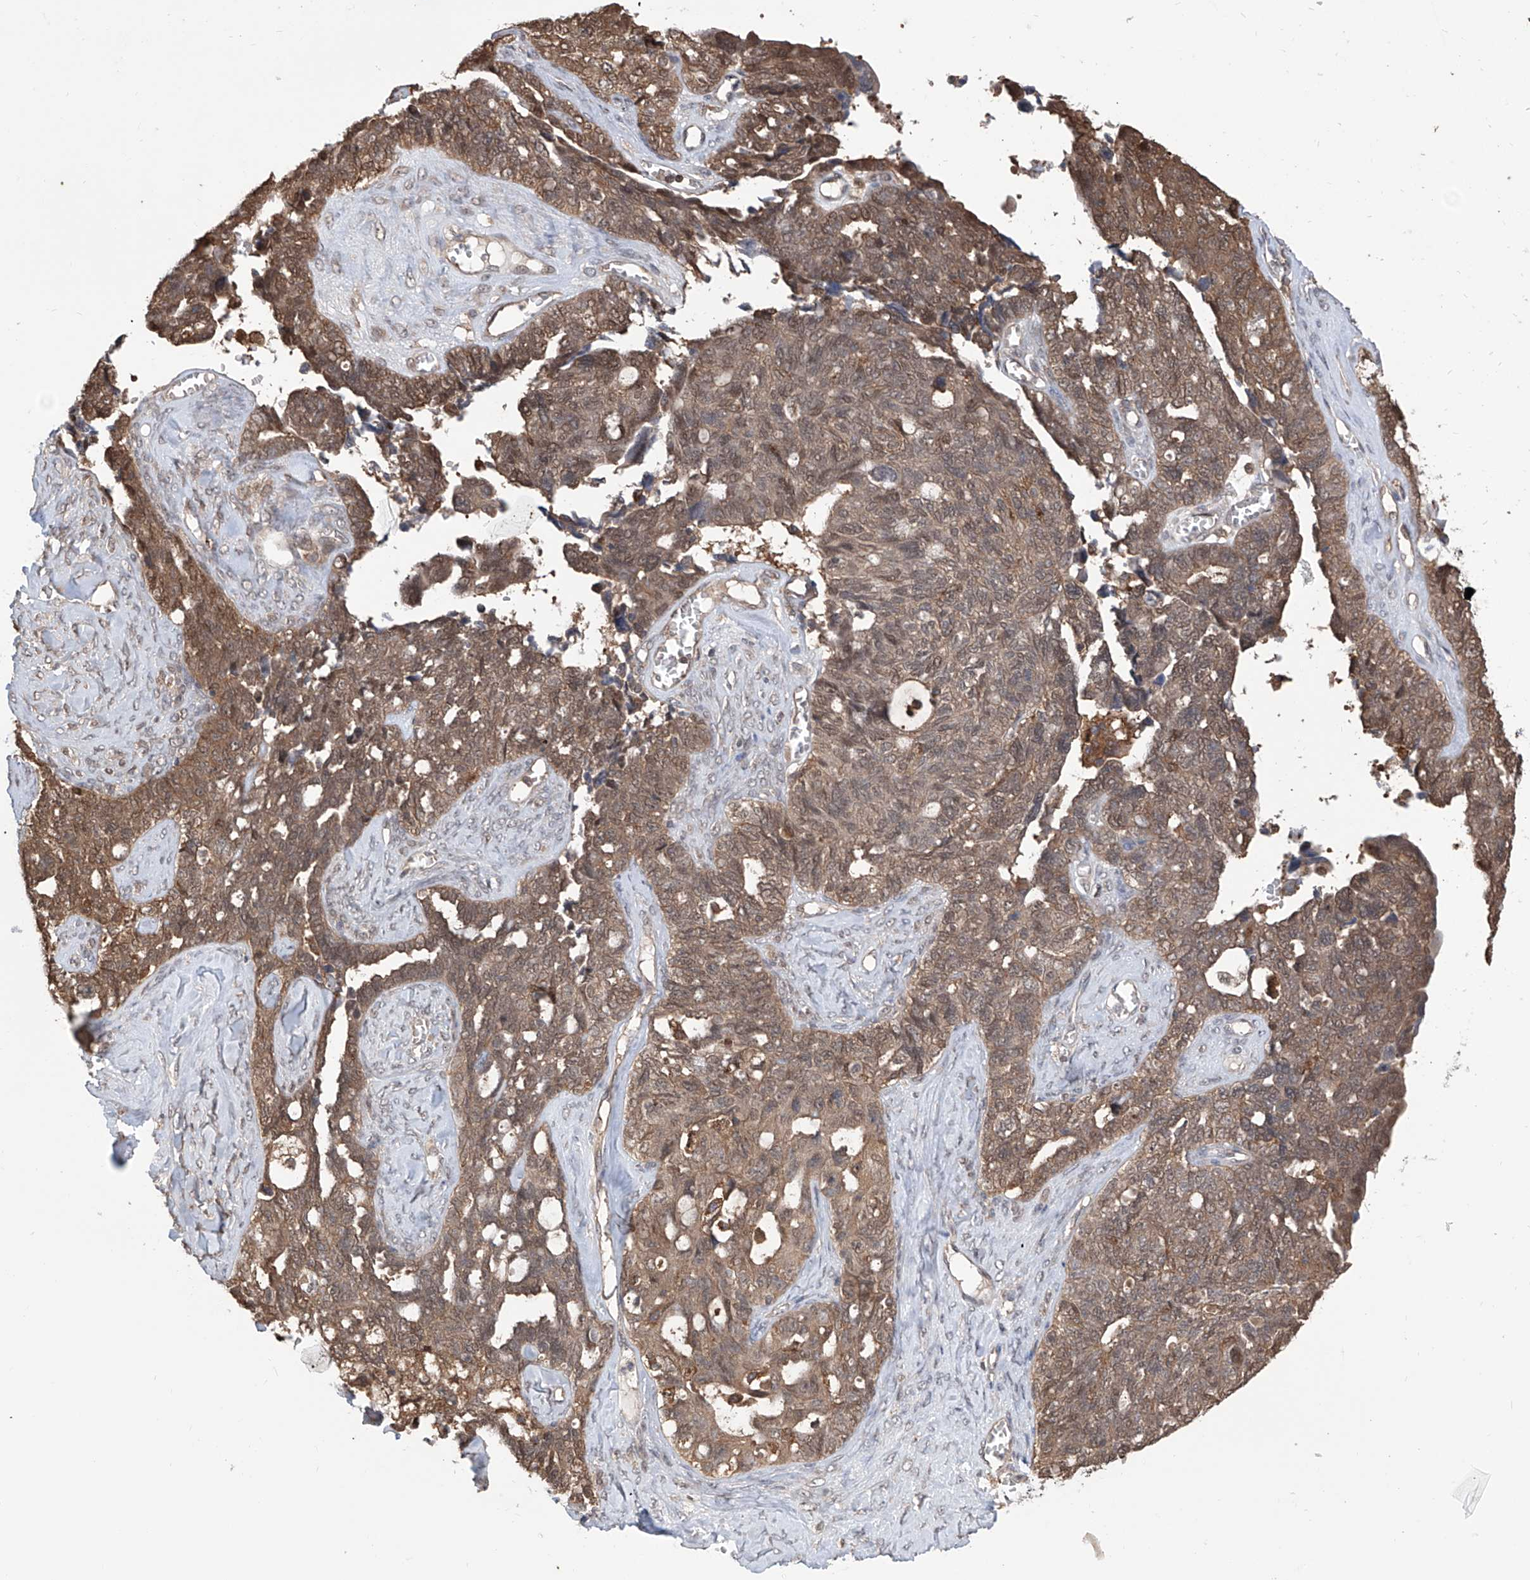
{"staining": {"intensity": "moderate", "quantity": ">75%", "location": "cytoplasmic/membranous,nuclear"}, "tissue": "ovarian cancer", "cell_type": "Tumor cells", "image_type": "cancer", "snomed": [{"axis": "morphology", "description": "Cystadenocarcinoma, serous, NOS"}, {"axis": "topography", "description": "Ovary"}], "caption": "Ovarian cancer (serous cystadenocarcinoma) tissue displays moderate cytoplasmic/membranous and nuclear staining in about >75% of tumor cells, visualized by immunohistochemistry.", "gene": "HOXC8", "patient": {"sex": "female", "age": 79}}